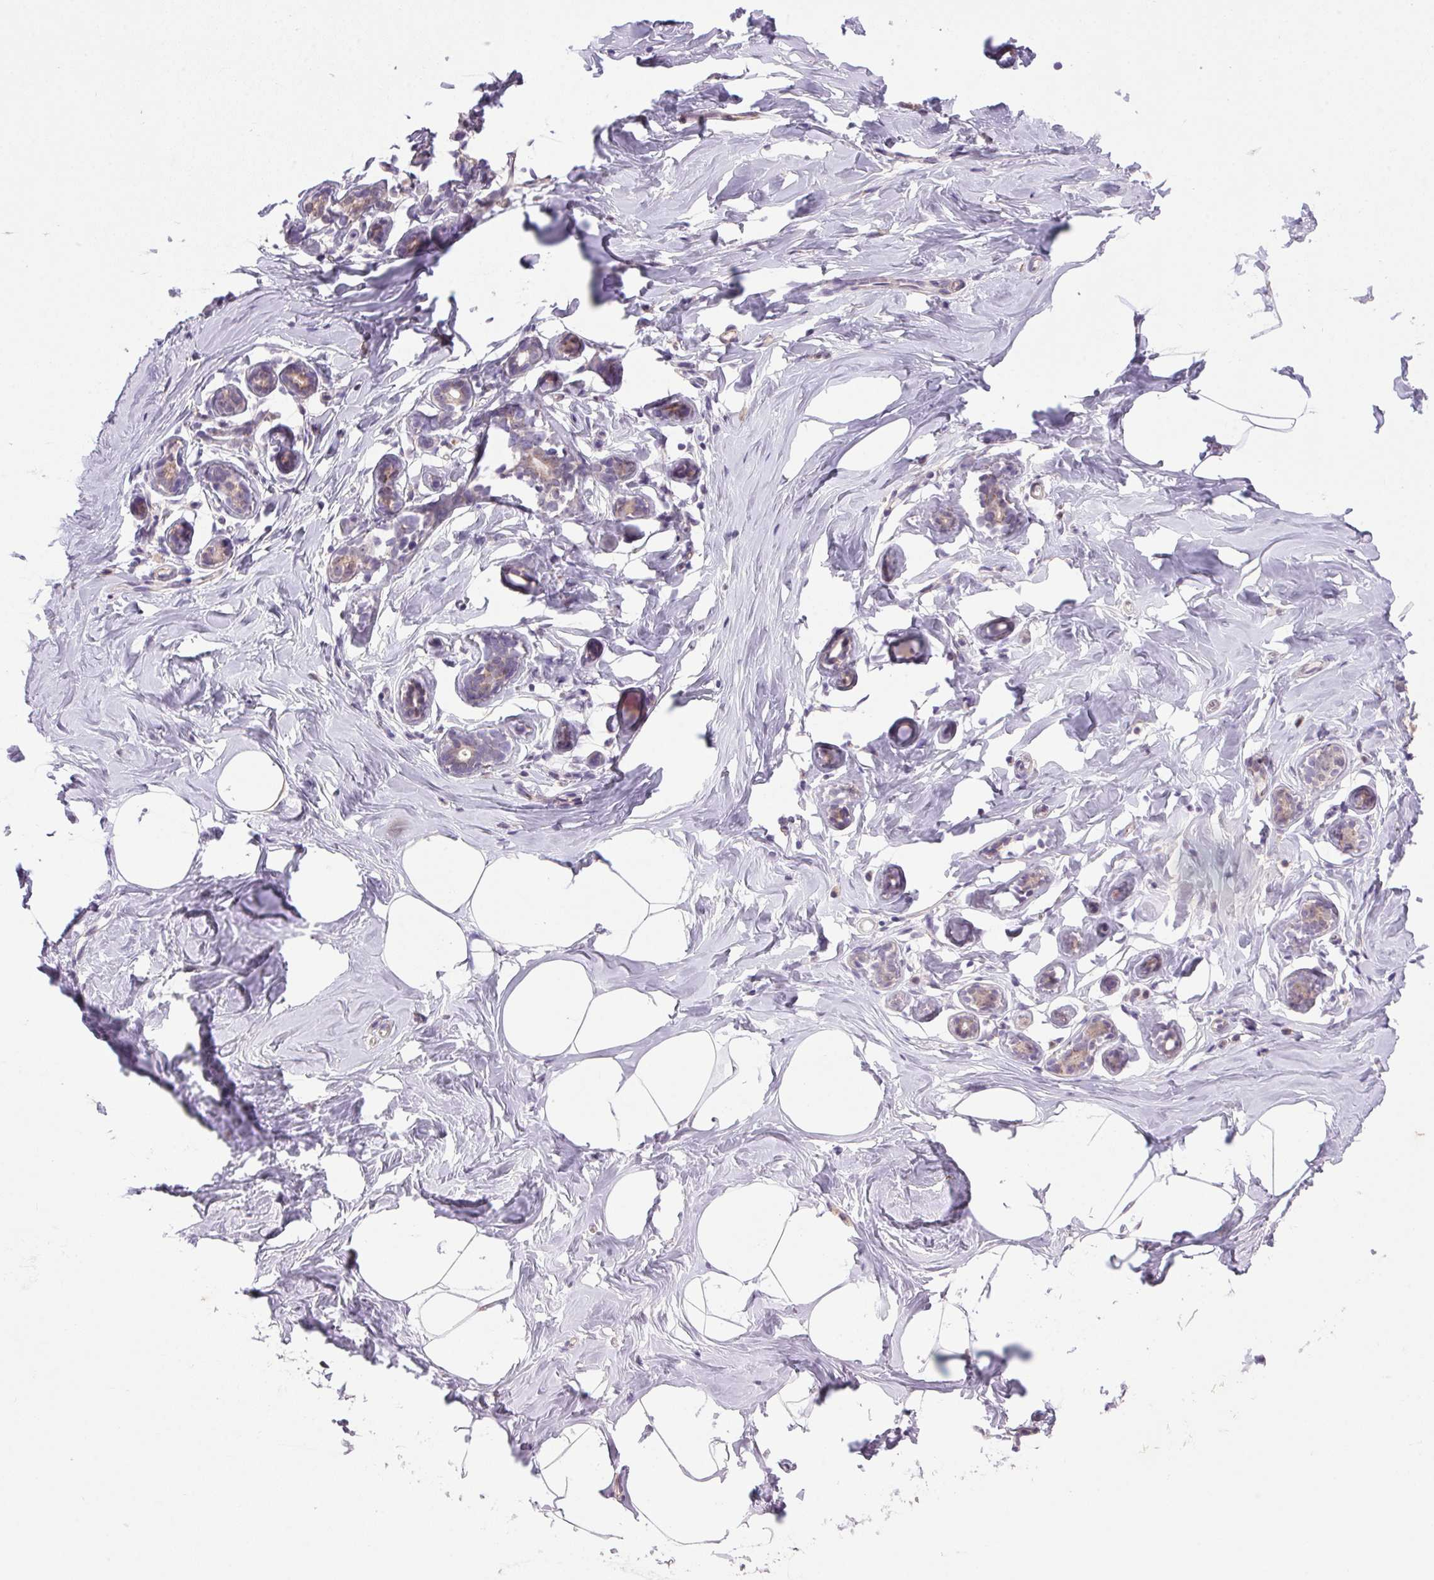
{"staining": {"intensity": "negative", "quantity": "none", "location": "none"}, "tissue": "breast", "cell_type": "Adipocytes", "image_type": "normal", "snomed": [{"axis": "morphology", "description": "Normal tissue, NOS"}, {"axis": "topography", "description": "Breast"}], "caption": "Histopathology image shows no protein expression in adipocytes of unremarkable breast.", "gene": "AKR1E2", "patient": {"sex": "female", "age": 32}}